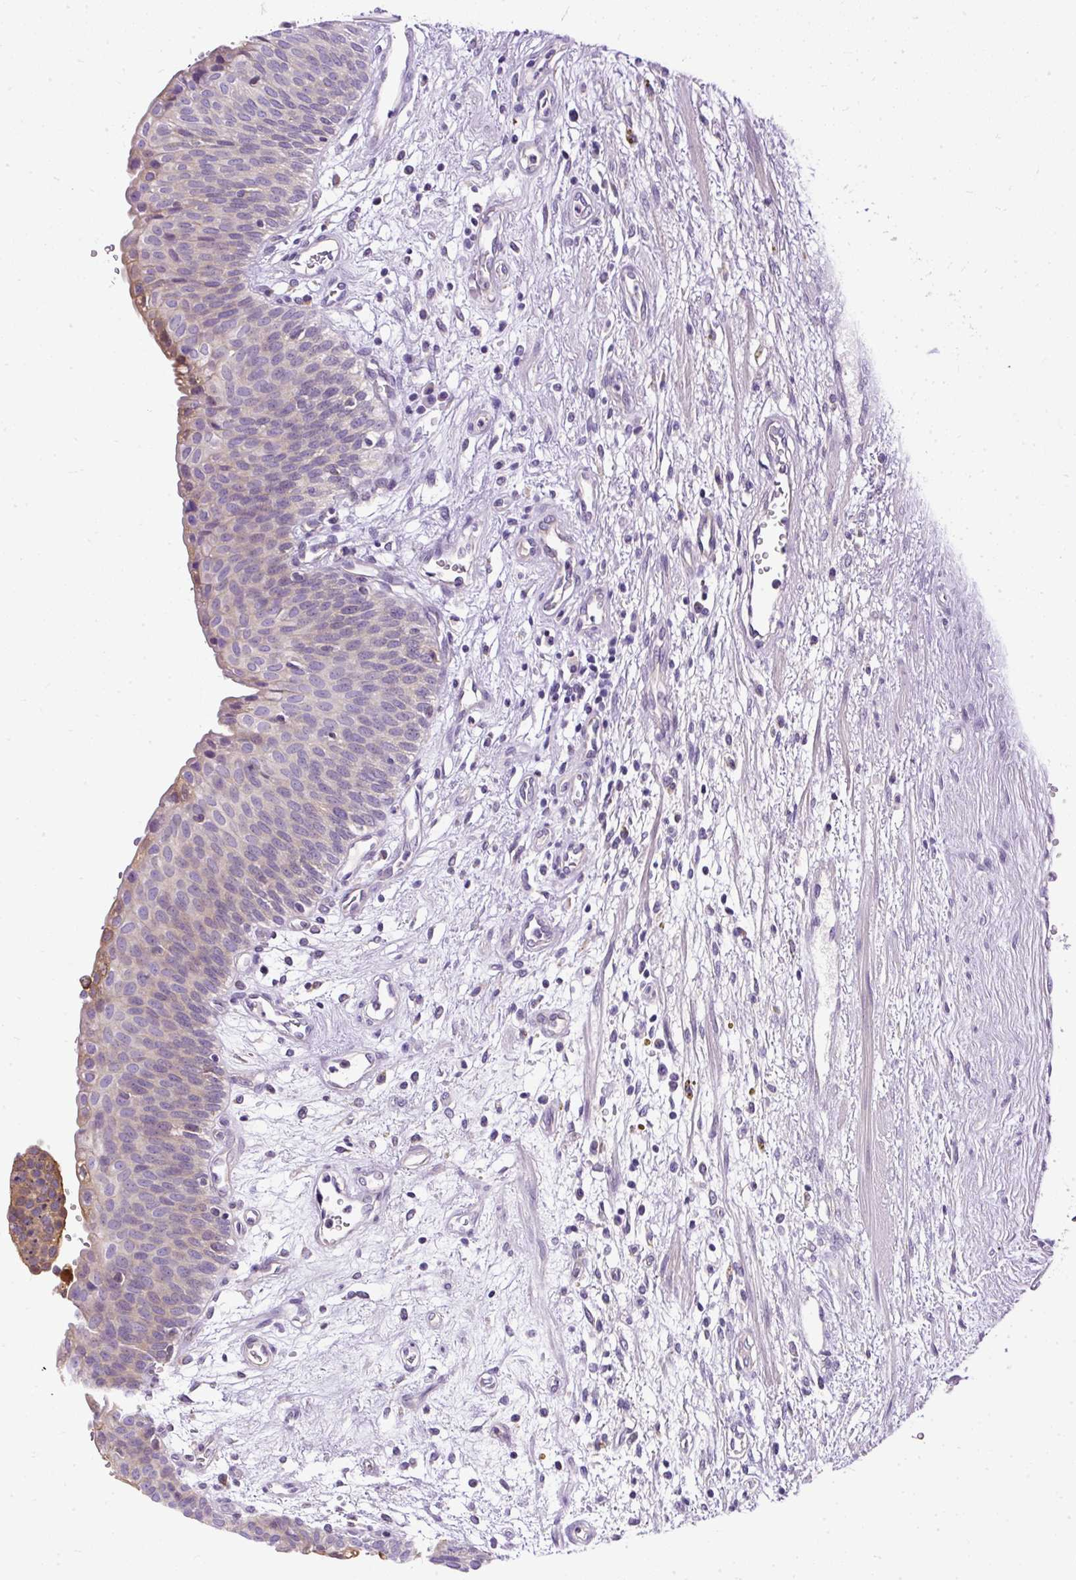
{"staining": {"intensity": "moderate", "quantity": "<25%", "location": "cytoplasmic/membranous"}, "tissue": "urinary bladder", "cell_type": "Urothelial cells", "image_type": "normal", "snomed": [{"axis": "morphology", "description": "Normal tissue, NOS"}, {"axis": "topography", "description": "Urinary bladder"}], "caption": "A low amount of moderate cytoplasmic/membranous positivity is present in about <25% of urothelial cells in unremarkable urinary bladder. (brown staining indicates protein expression, while blue staining denotes nuclei).", "gene": "AMFR", "patient": {"sex": "male", "age": 55}}